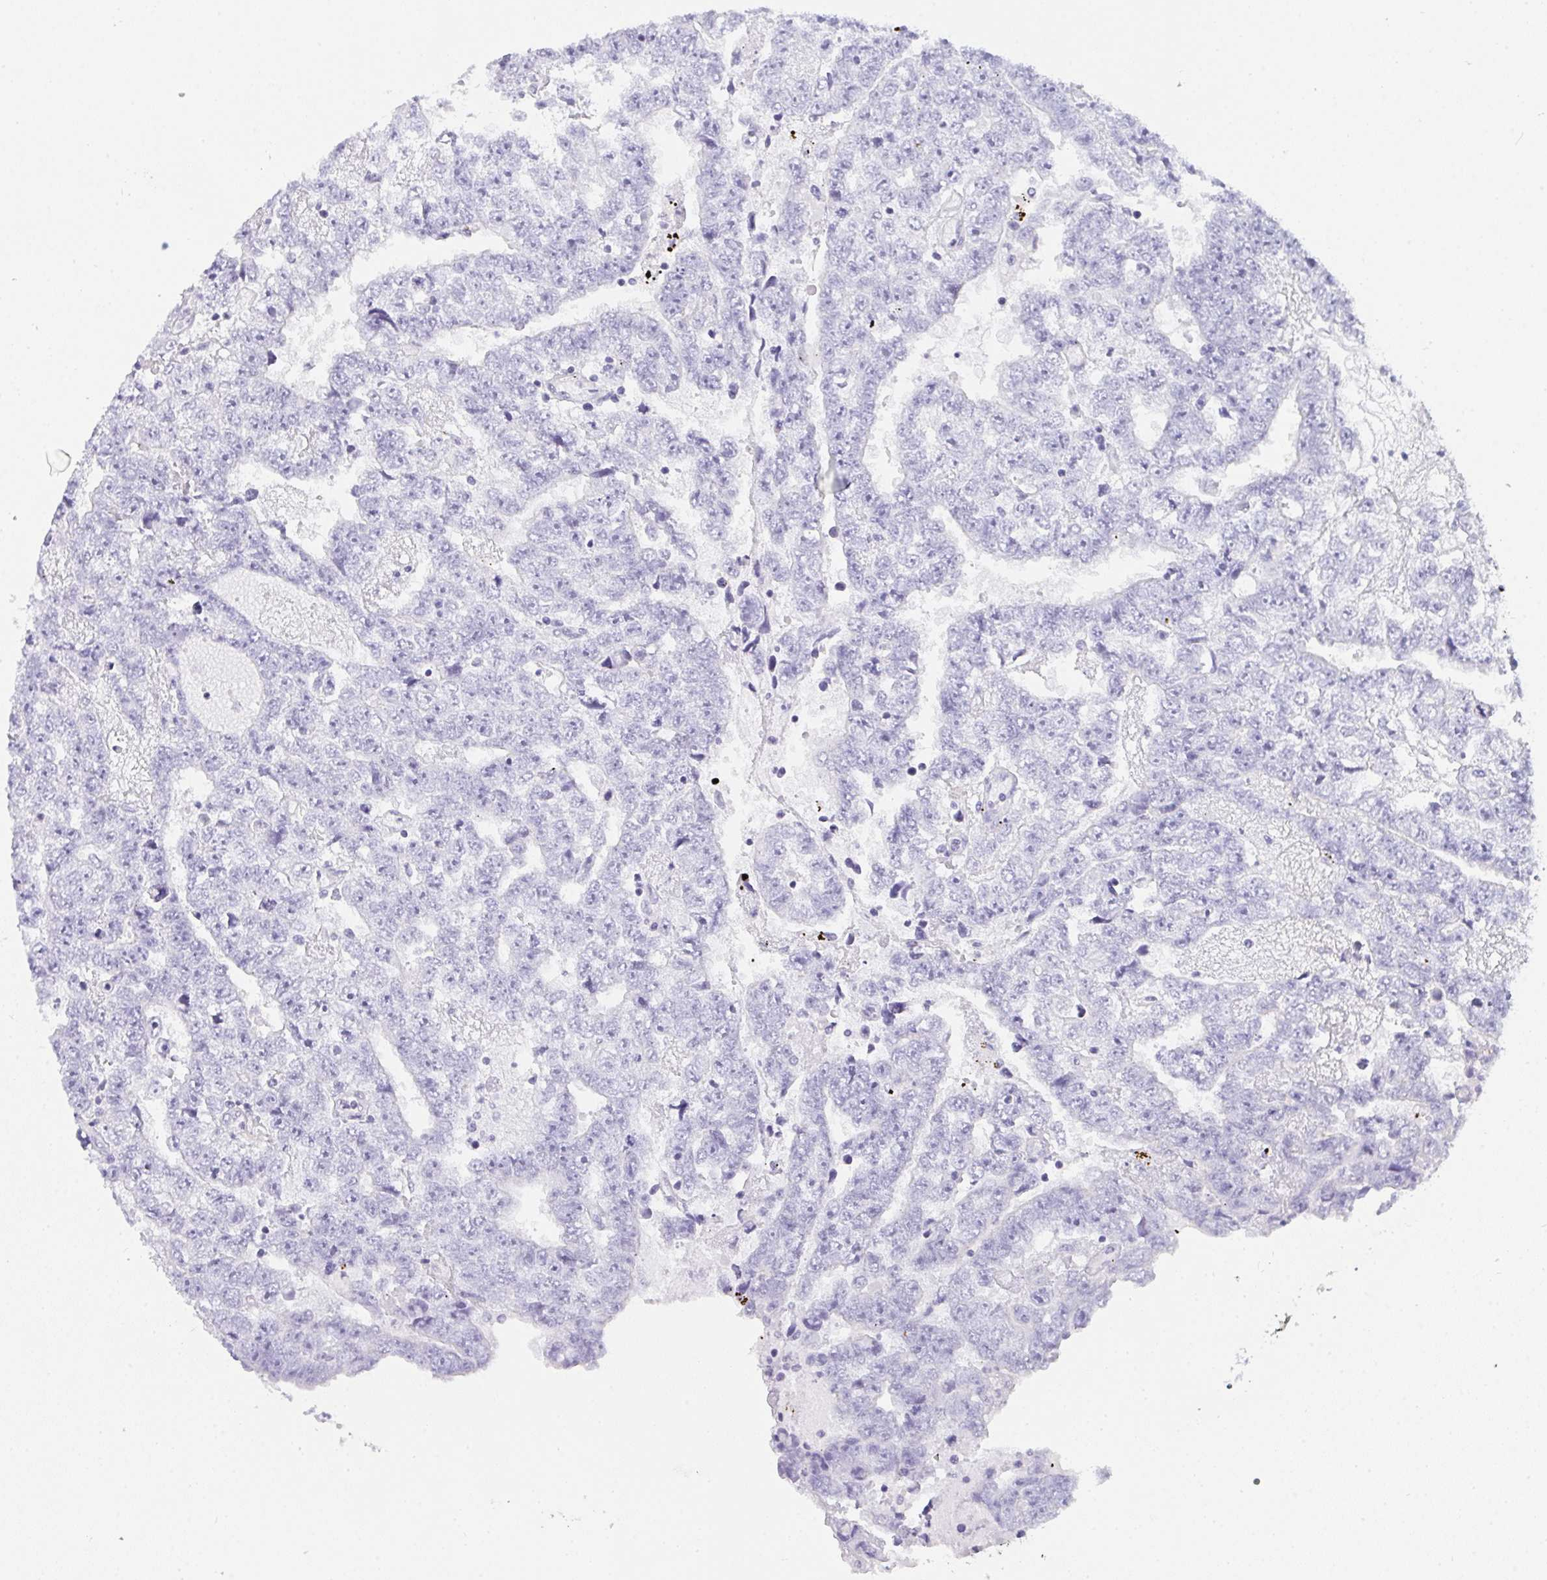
{"staining": {"intensity": "negative", "quantity": "none", "location": "none"}, "tissue": "testis cancer", "cell_type": "Tumor cells", "image_type": "cancer", "snomed": [{"axis": "morphology", "description": "Carcinoma, Embryonal, NOS"}, {"axis": "topography", "description": "Testis"}], "caption": "Immunohistochemistry photomicrograph of testis cancer (embryonal carcinoma) stained for a protein (brown), which shows no positivity in tumor cells. Brightfield microscopy of immunohistochemistry stained with DAB (brown) and hematoxylin (blue), captured at high magnification.", "gene": "GSDMB", "patient": {"sex": "male", "age": 25}}